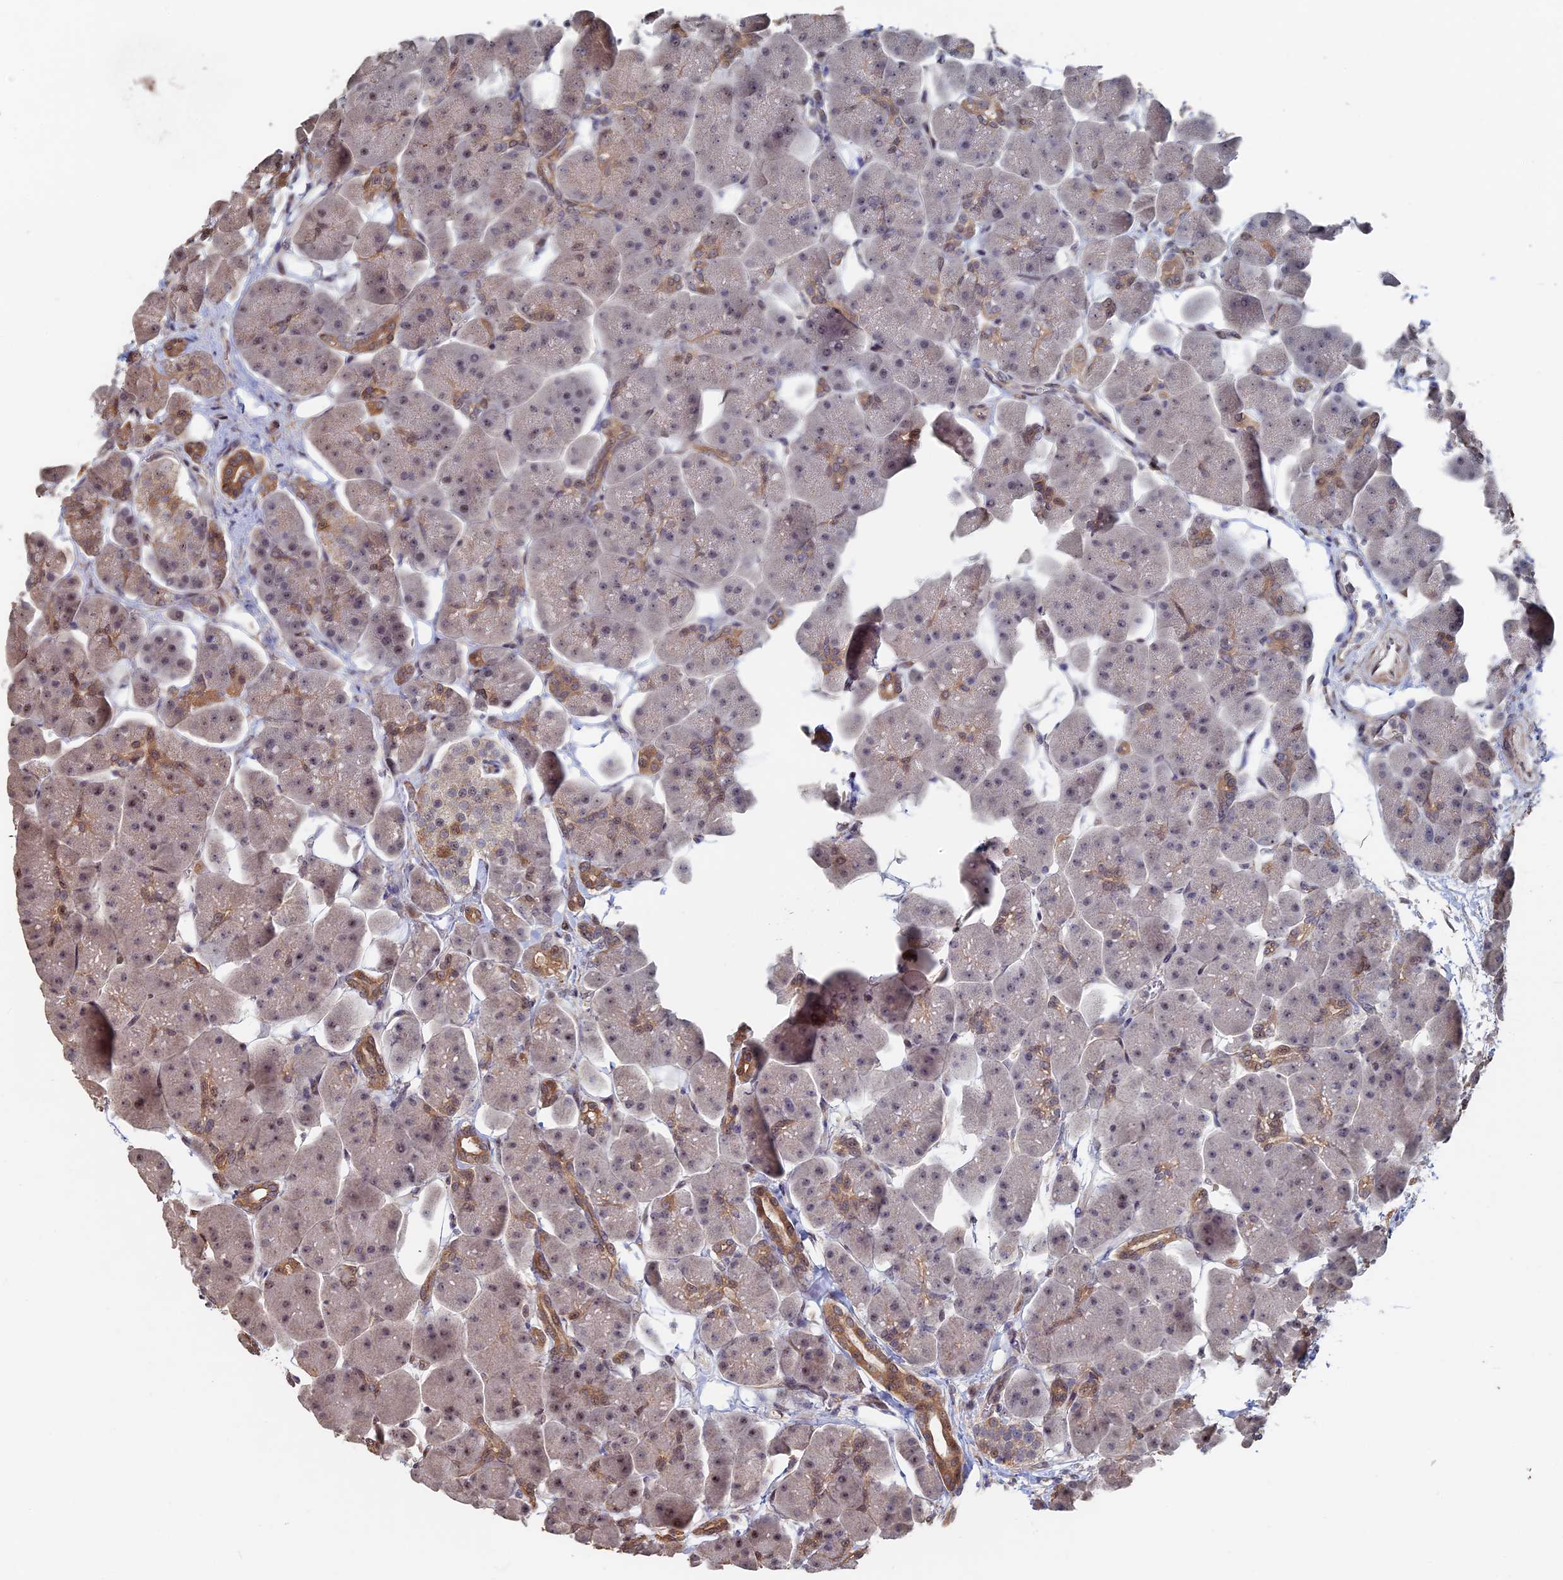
{"staining": {"intensity": "moderate", "quantity": "<25%", "location": "cytoplasmic/membranous,nuclear"}, "tissue": "pancreas", "cell_type": "Exocrine glandular cells", "image_type": "normal", "snomed": [{"axis": "morphology", "description": "Normal tissue, NOS"}, {"axis": "topography", "description": "Pancreas"}], "caption": "High-power microscopy captured an immunohistochemistry (IHC) image of unremarkable pancreas, revealing moderate cytoplasmic/membranous,nuclear positivity in about <25% of exocrine glandular cells.", "gene": "KIAA1328", "patient": {"sex": "male", "age": 66}}